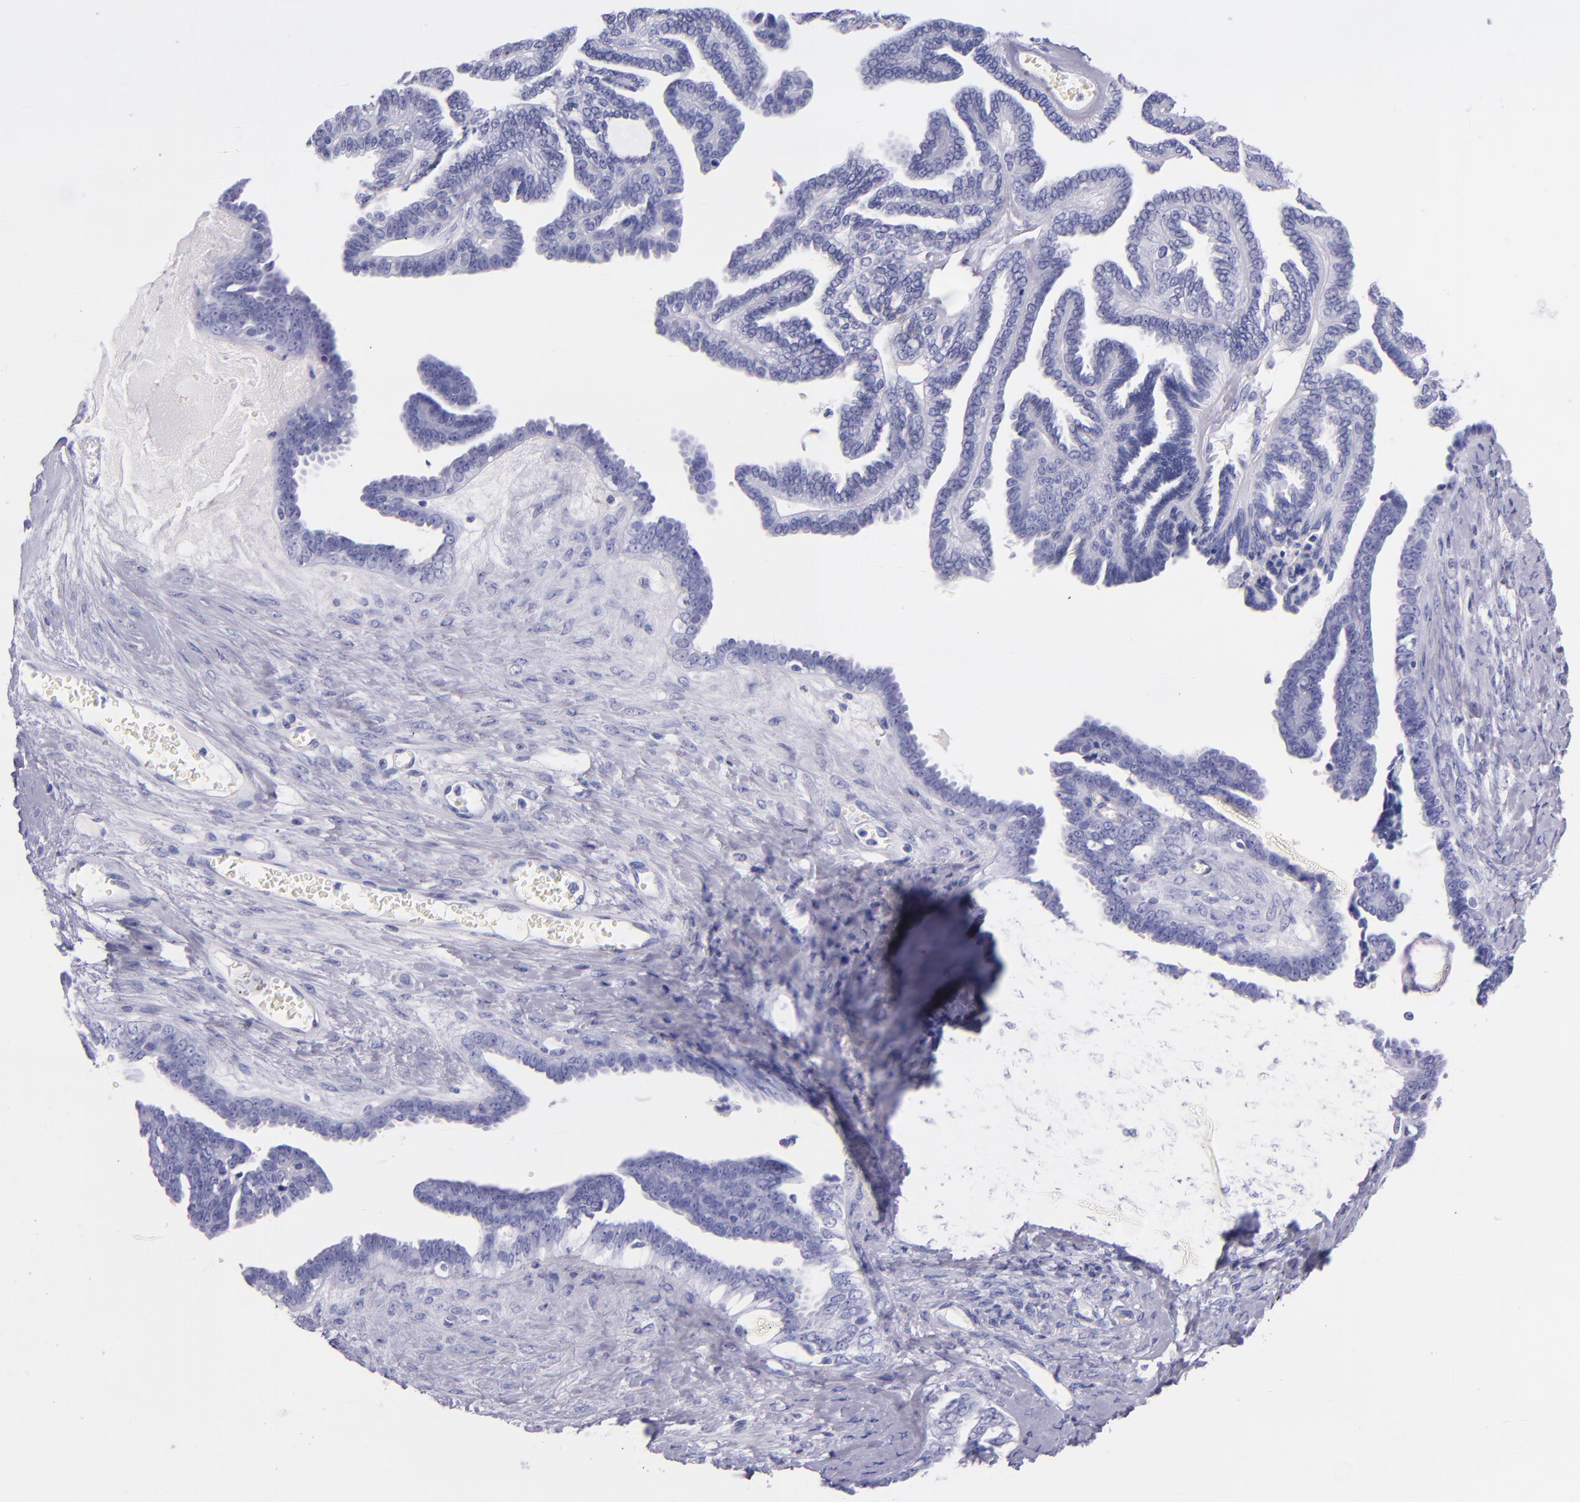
{"staining": {"intensity": "negative", "quantity": "none", "location": "none"}, "tissue": "ovarian cancer", "cell_type": "Tumor cells", "image_type": "cancer", "snomed": [{"axis": "morphology", "description": "Cystadenocarcinoma, serous, NOS"}, {"axis": "topography", "description": "Ovary"}], "caption": "This is an immunohistochemistry photomicrograph of serous cystadenocarcinoma (ovarian). There is no positivity in tumor cells.", "gene": "SFTPA2", "patient": {"sex": "female", "age": 71}}